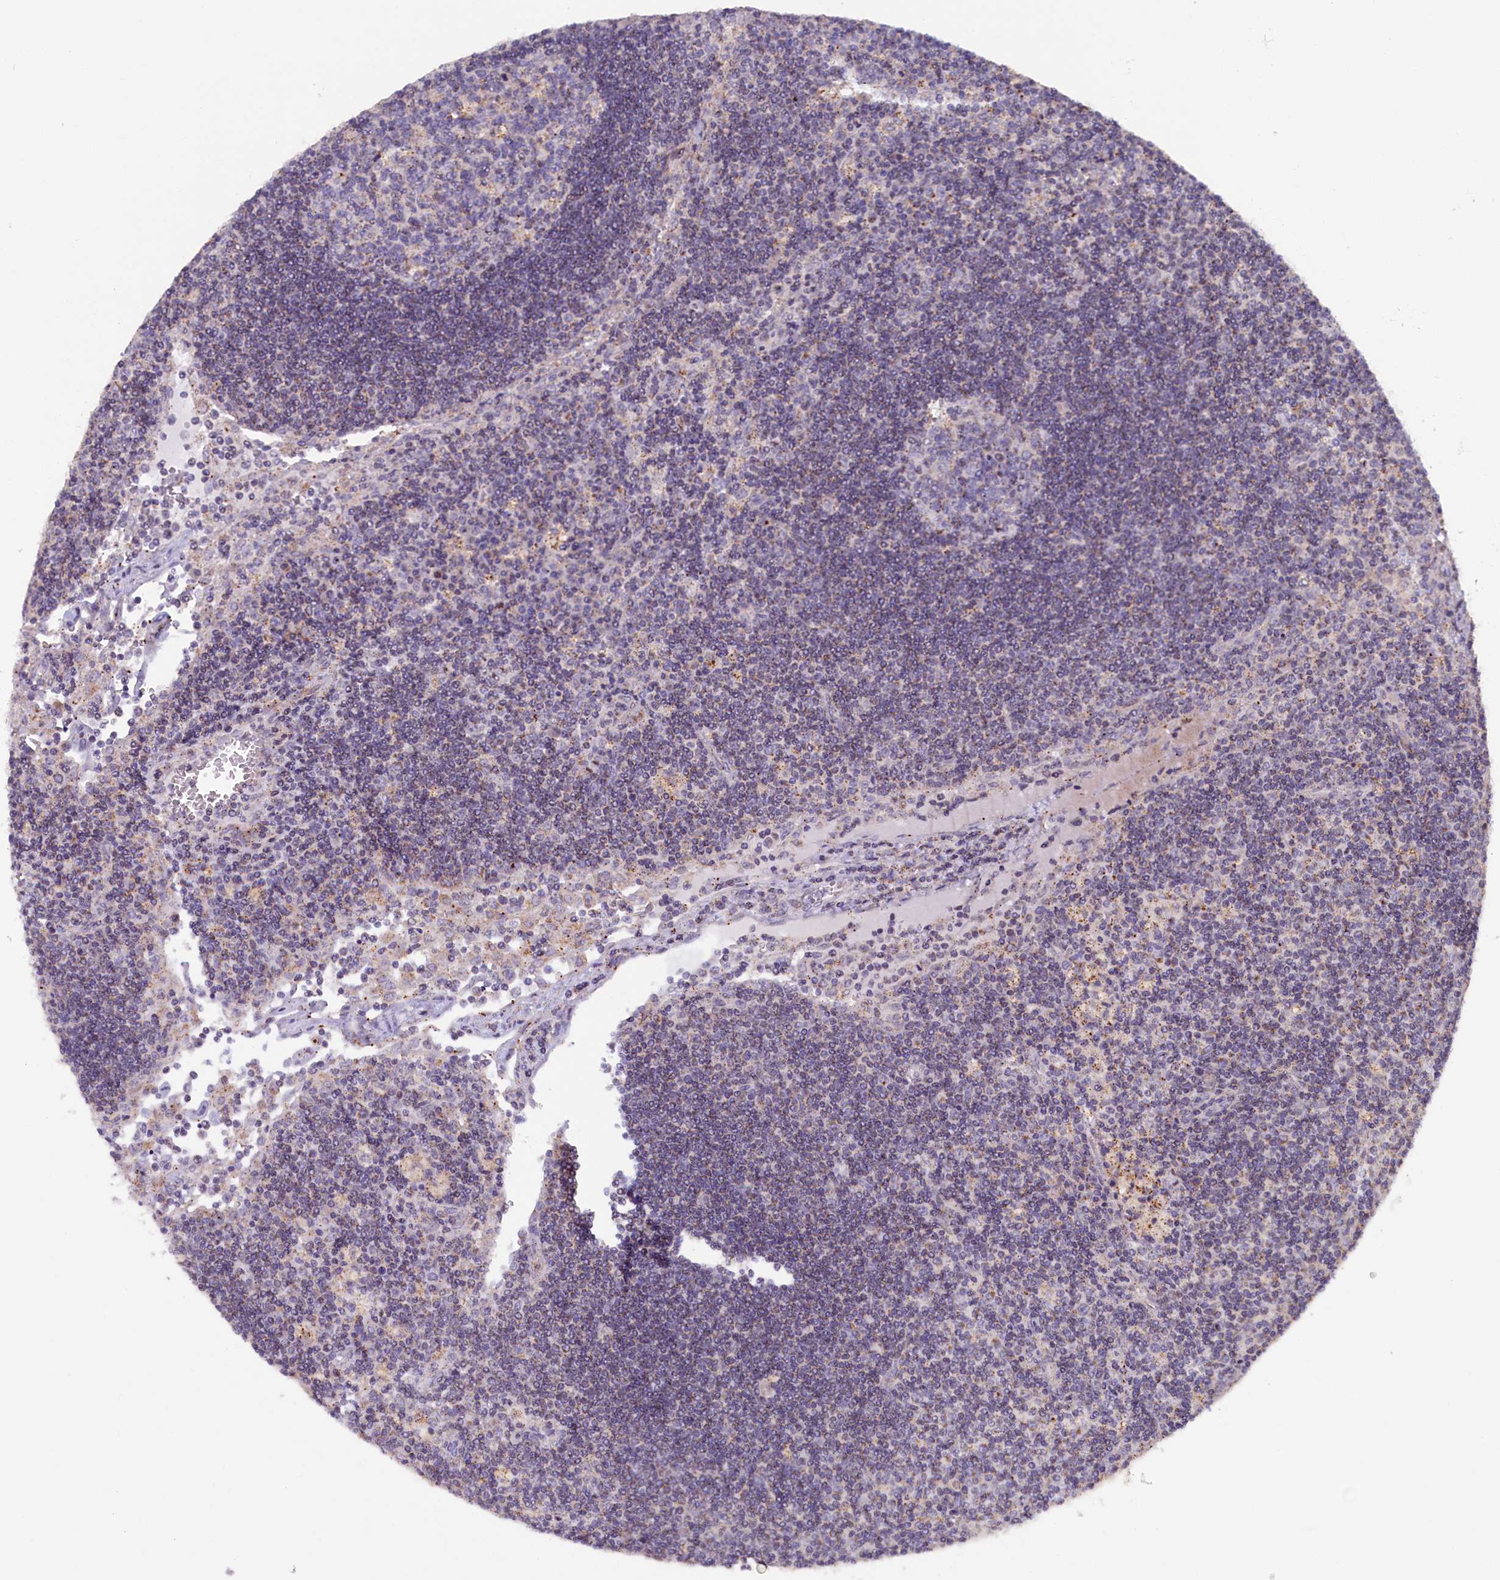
{"staining": {"intensity": "negative", "quantity": "none", "location": "none"}, "tissue": "lymph node", "cell_type": "Germinal center cells", "image_type": "normal", "snomed": [{"axis": "morphology", "description": "Normal tissue, NOS"}, {"axis": "topography", "description": "Lymph node"}], "caption": "Immunohistochemistry (IHC) micrograph of benign lymph node stained for a protein (brown), which shows no staining in germinal center cells.", "gene": "HYKK", "patient": {"sex": "male", "age": 58}}